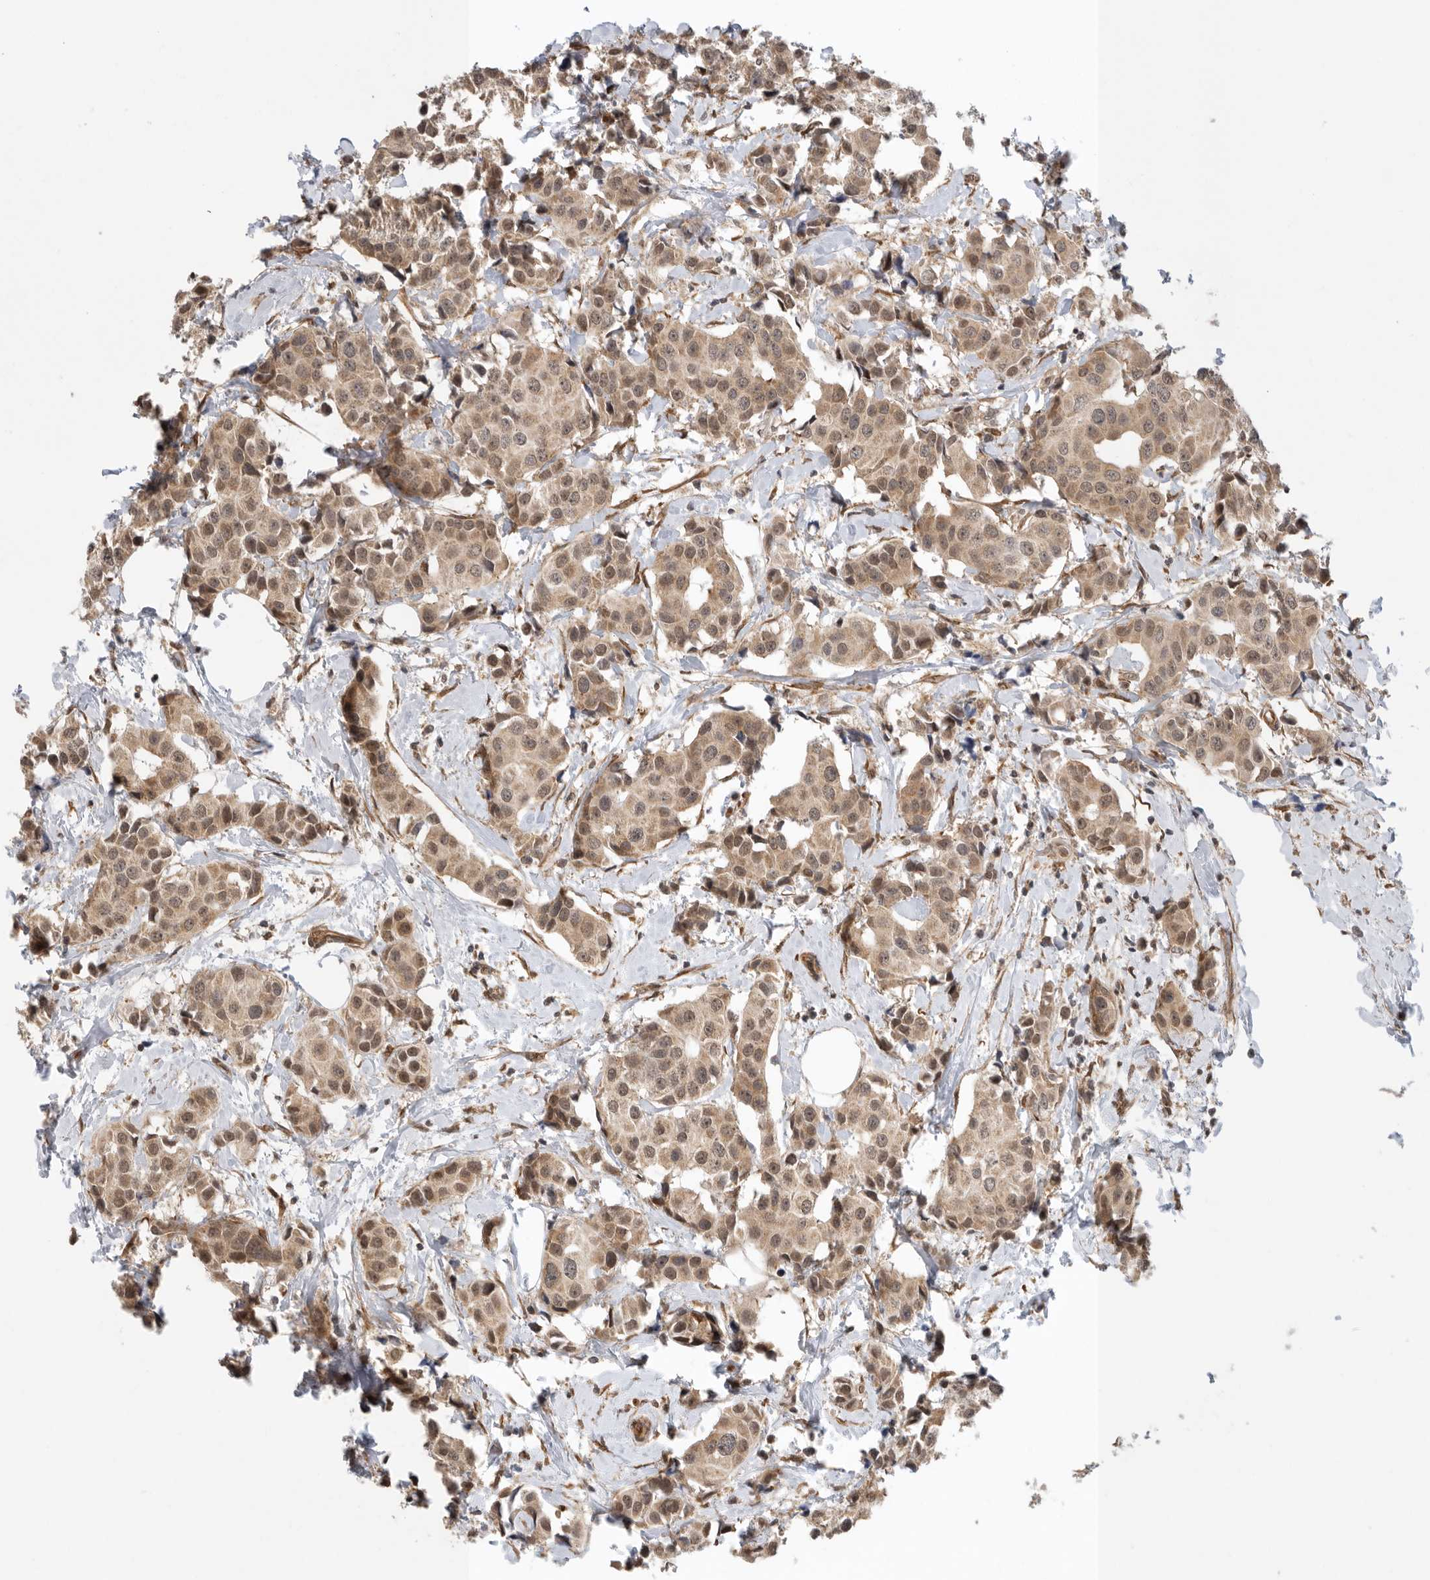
{"staining": {"intensity": "moderate", "quantity": ">75%", "location": "cytoplasmic/membranous,nuclear"}, "tissue": "breast cancer", "cell_type": "Tumor cells", "image_type": "cancer", "snomed": [{"axis": "morphology", "description": "Normal tissue, NOS"}, {"axis": "morphology", "description": "Duct carcinoma"}, {"axis": "topography", "description": "Breast"}], "caption": "Moderate cytoplasmic/membranous and nuclear positivity is seen in about >75% of tumor cells in breast invasive ductal carcinoma.", "gene": "VPS50", "patient": {"sex": "female", "age": 39}}